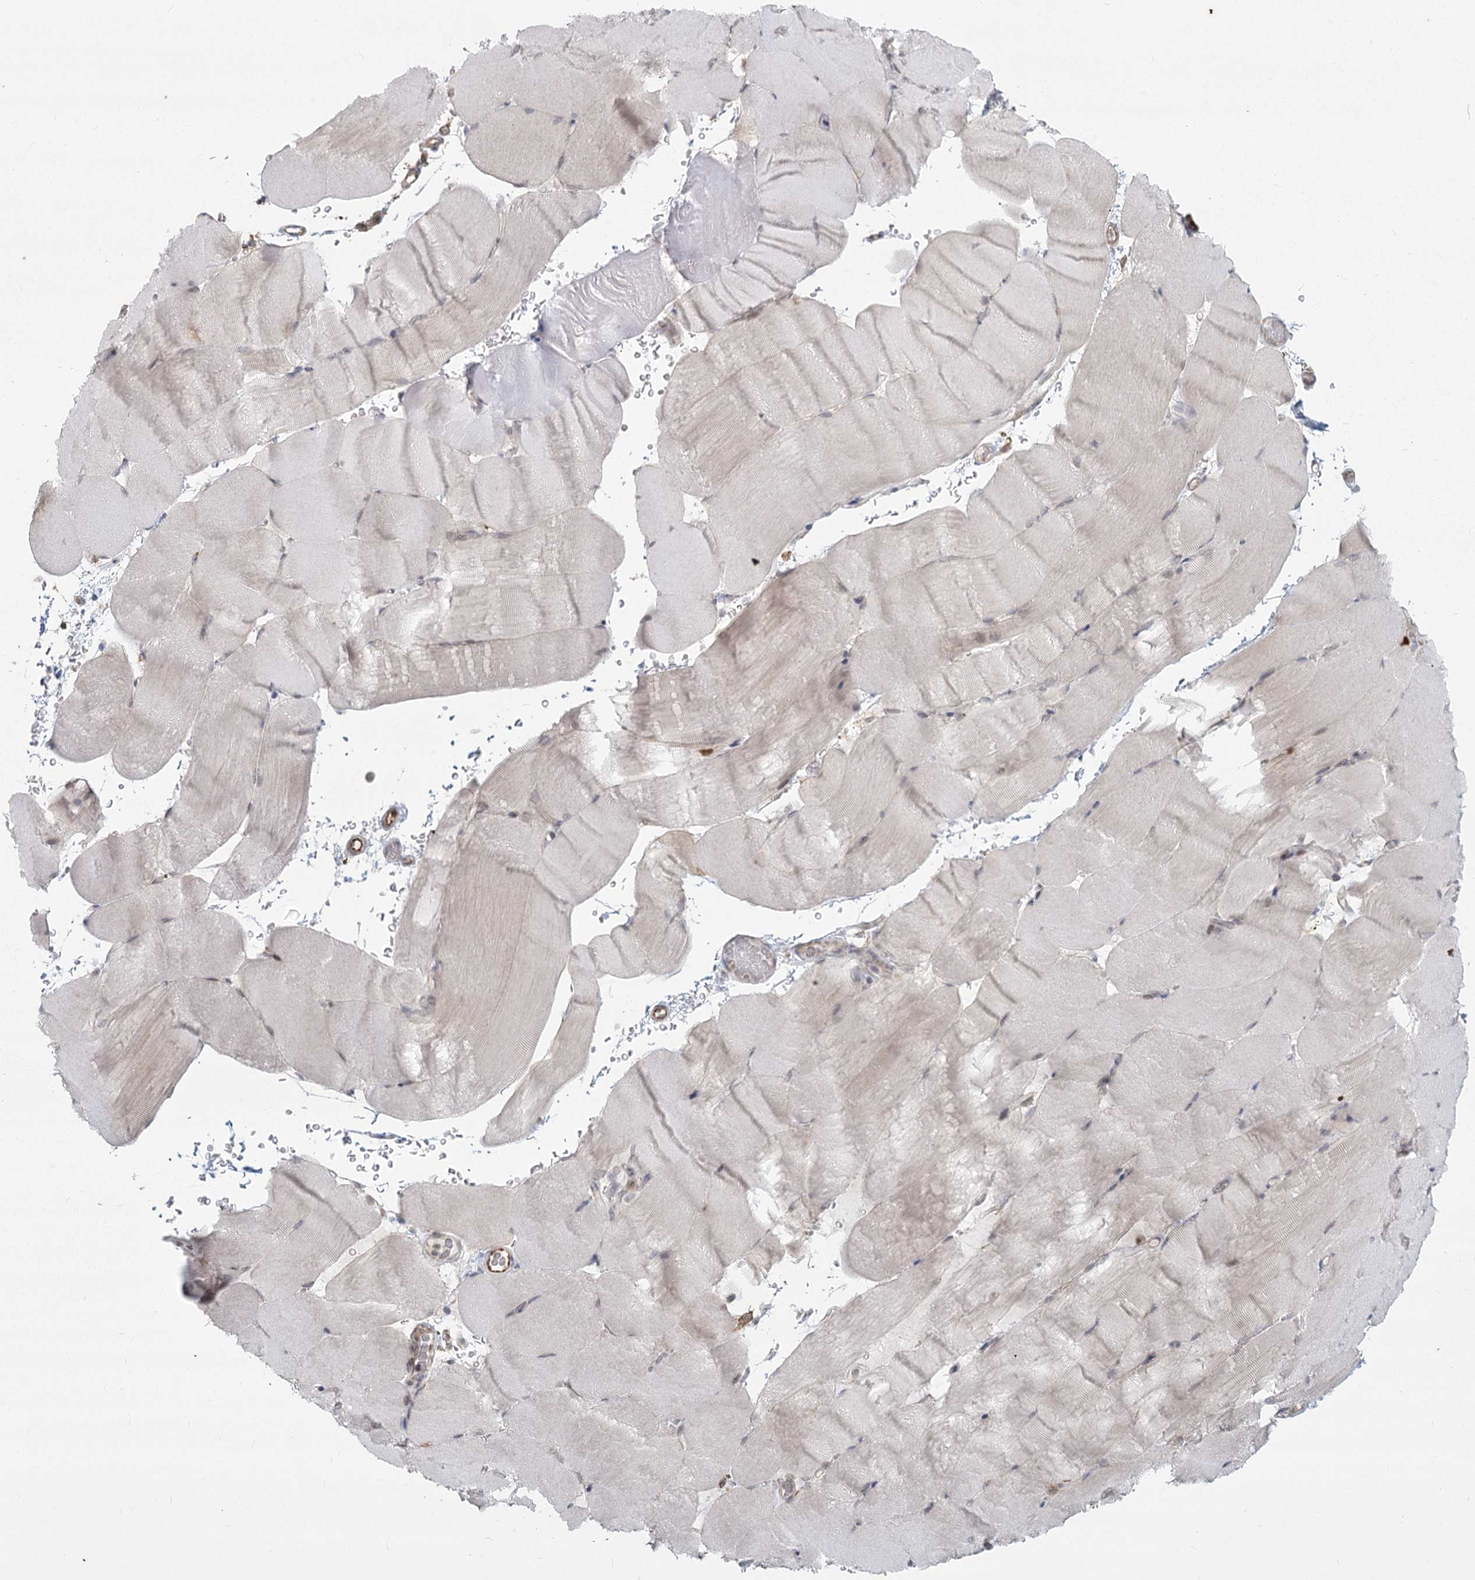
{"staining": {"intensity": "negative", "quantity": "none", "location": "none"}, "tissue": "skeletal muscle", "cell_type": "Myocytes", "image_type": "normal", "snomed": [{"axis": "morphology", "description": "Normal tissue, NOS"}, {"axis": "topography", "description": "Skeletal muscle"}, {"axis": "topography", "description": "Parathyroid gland"}], "caption": "An immunohistochemistry (IHC) image of unremarkable skeletal muscle is shown. There is no staining in myocytes of skeletal muscle. (DAB immunohistochemistry, high magnification).", "gene": "AP2M1", "patient": {"sex": "female", "age": 37}}